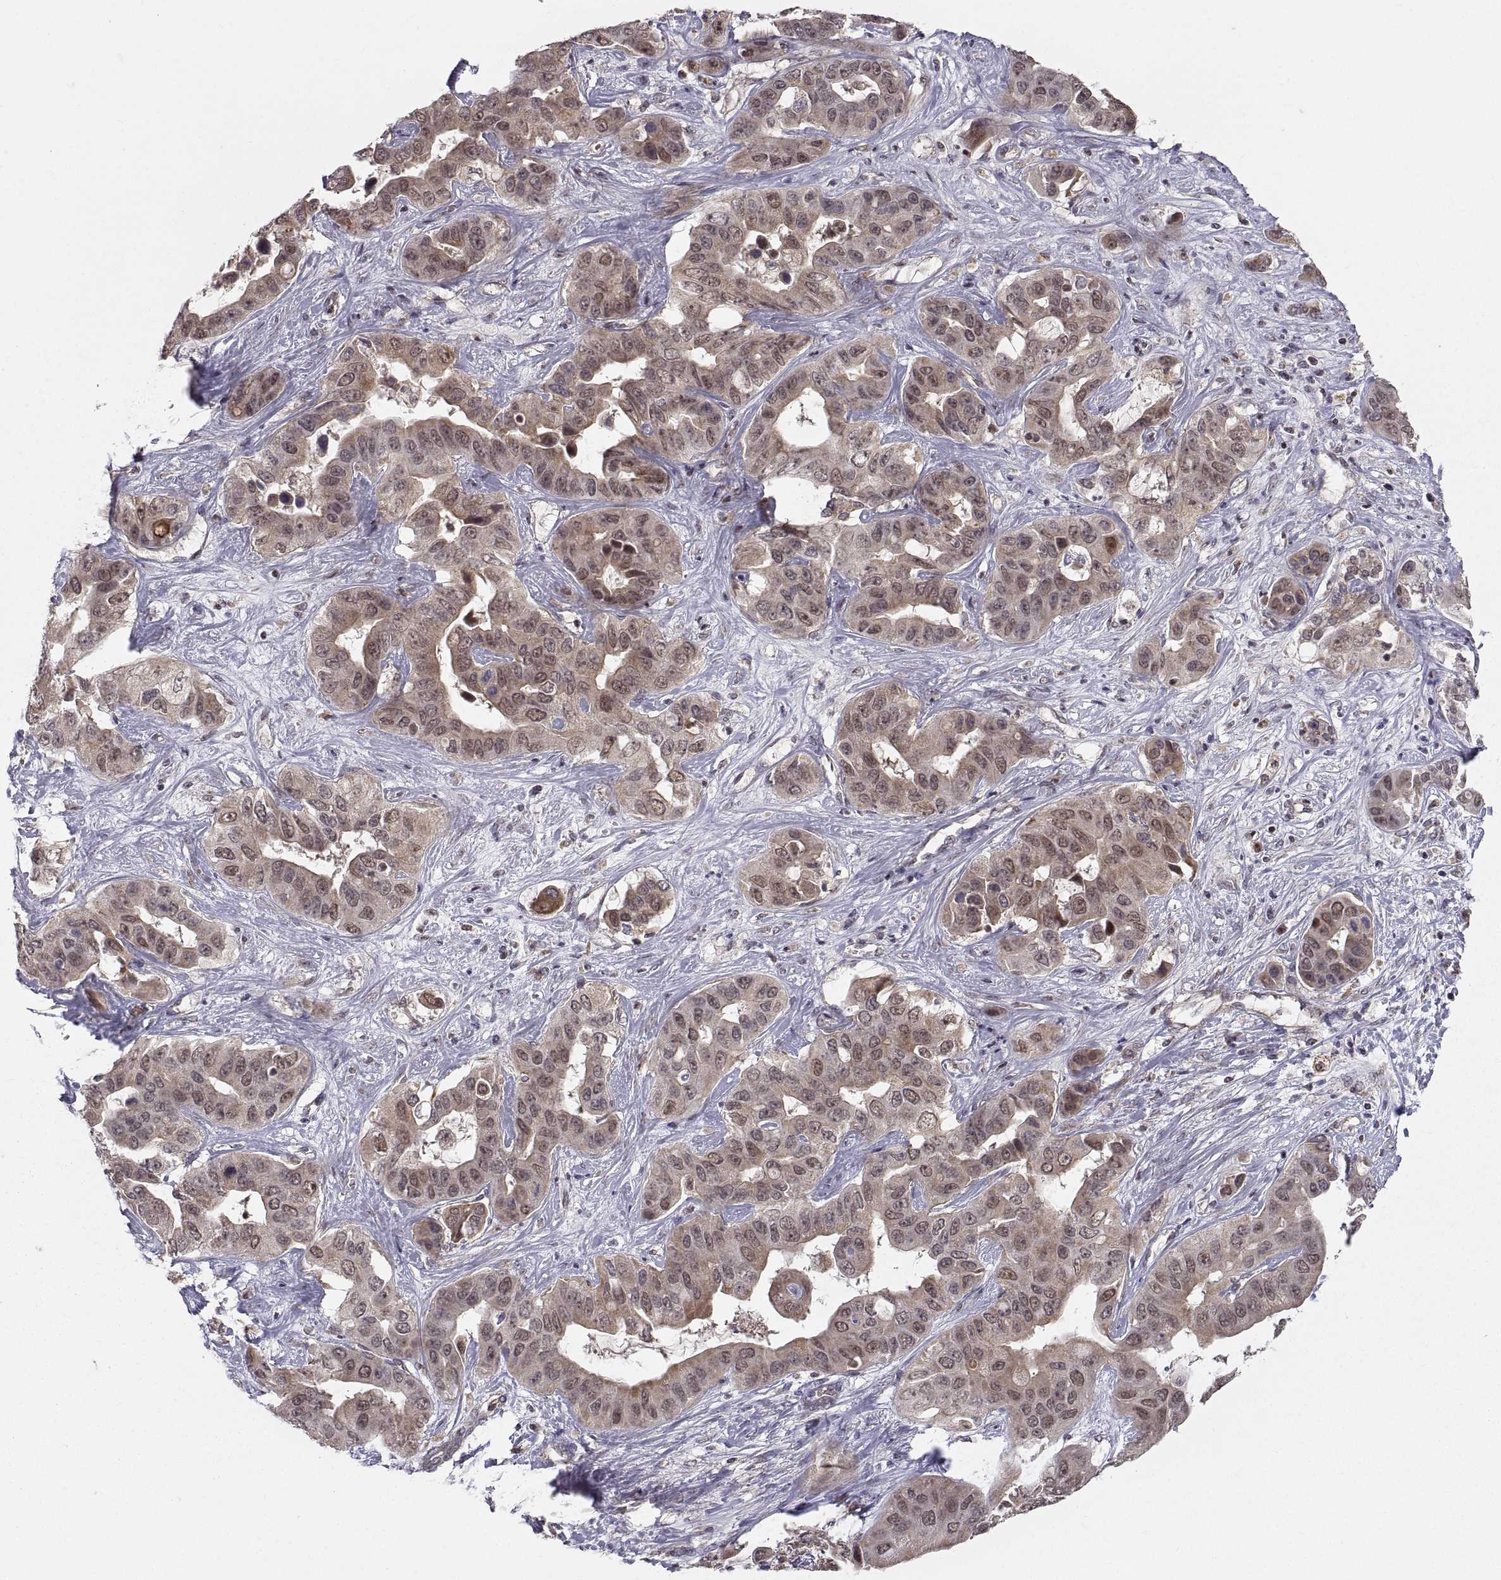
{"staining": {"intensity": "moderate", "quantity": "25%-75%", "location": "cytoplasmic/membranous"}, "tissue": "liver cancer", "cell_type": "Tumor cells", "image_type": "cancer", "snomed": [{"axis": "morphology", "description": "Cholangiocarcinoma"}, {"axis": "topography", "description": "Liver"}], "caption": "Brown immunohistochemical staining in liver cancer (cholangiocarcinoma) exhibits moderate cytoplasmic/membranous staining in about 25%-75% of tumor cells.", "gene": "ABL2", "patient": {"sex": "female", "age": 52}}